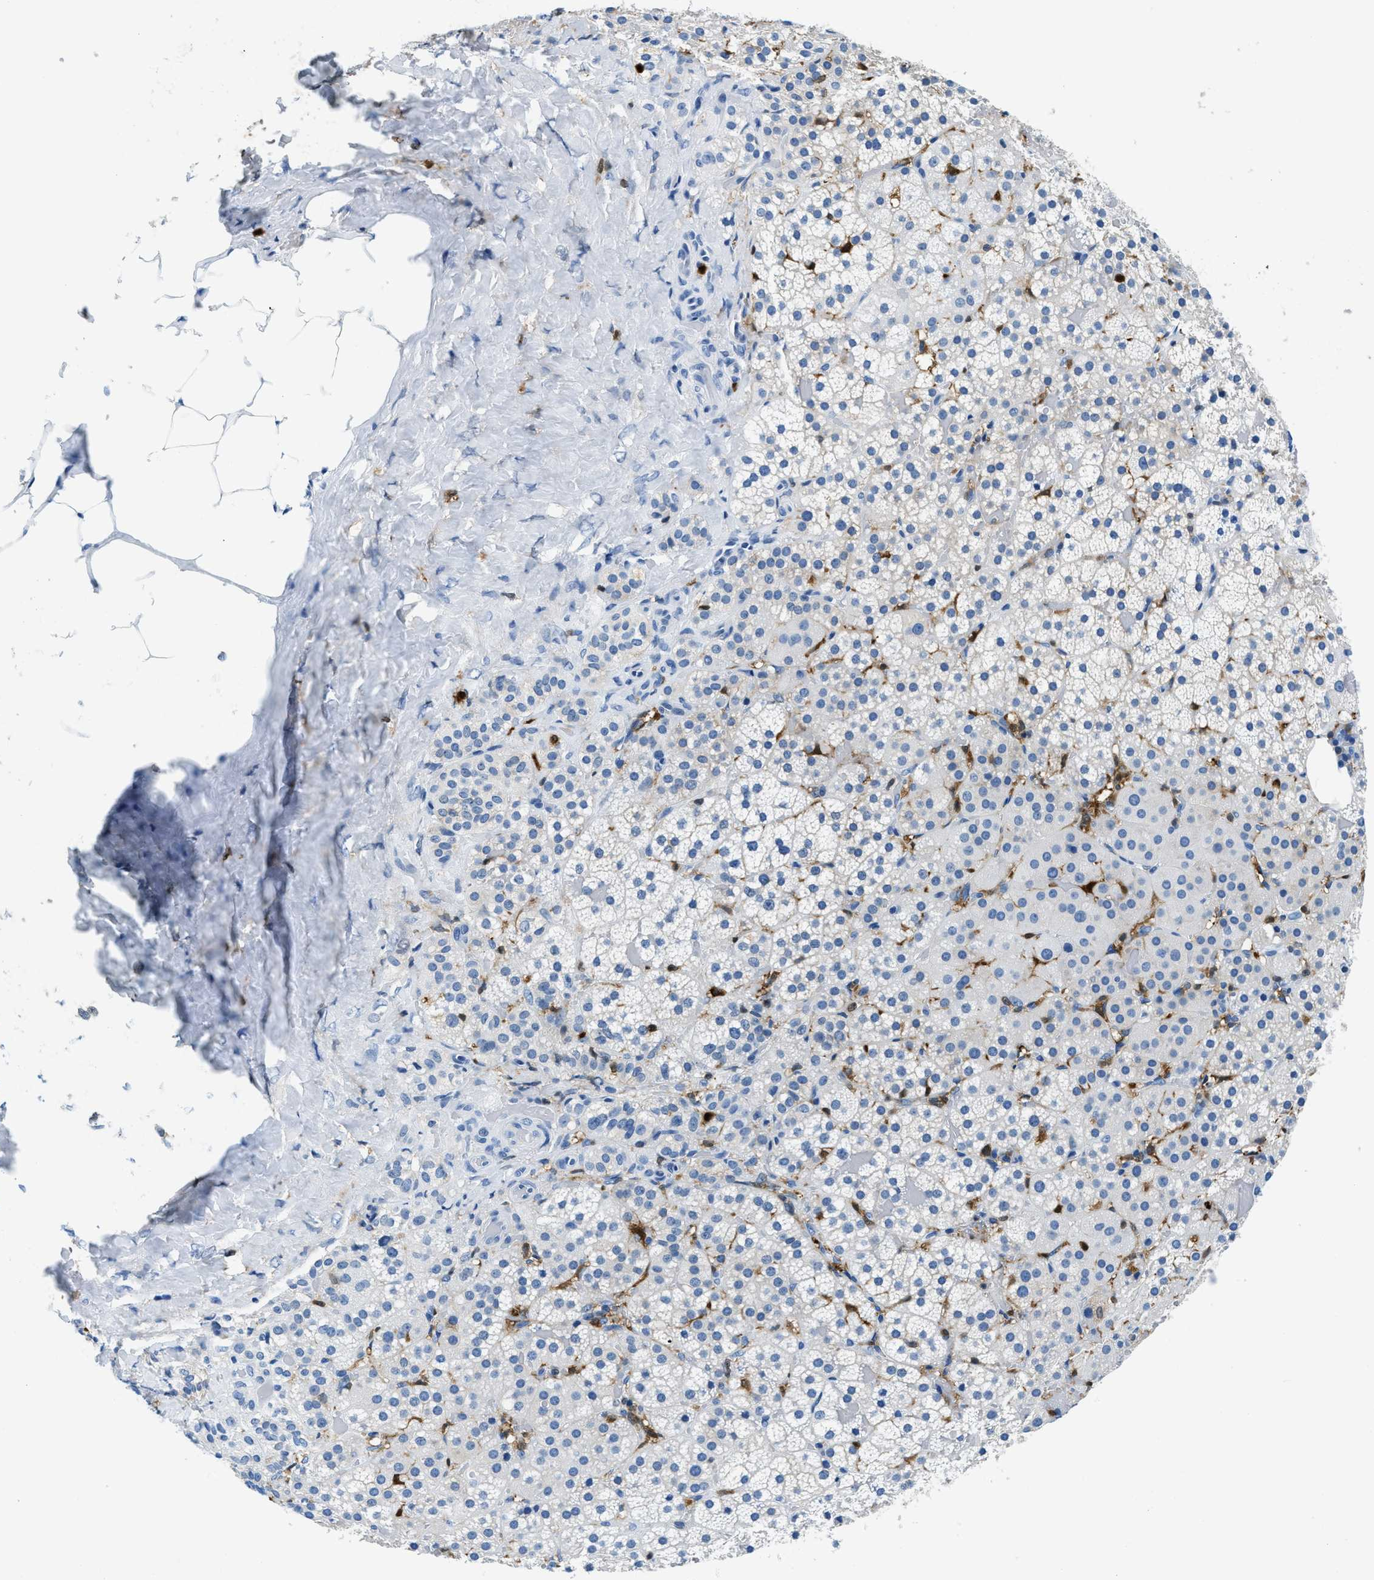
{"staining": {"intensity": "negative", "quantity": "none", "location": "none"}, "tissue": "adrenal gland", "cell_type": "Glandular cells", "image_type": "normal", "snomed": [{"axis": "morphology", "description": "Normal tissue, NOS"}, {"axis": "topography", "description": "Adrenal gland"}], "caption": "Immunohistochemistry (IHC) of unremarkable adrenal gland demonstrates no staining in glandular cells.", "gene": "CAPG", "patient": {"sex": "female", "age": 59}}